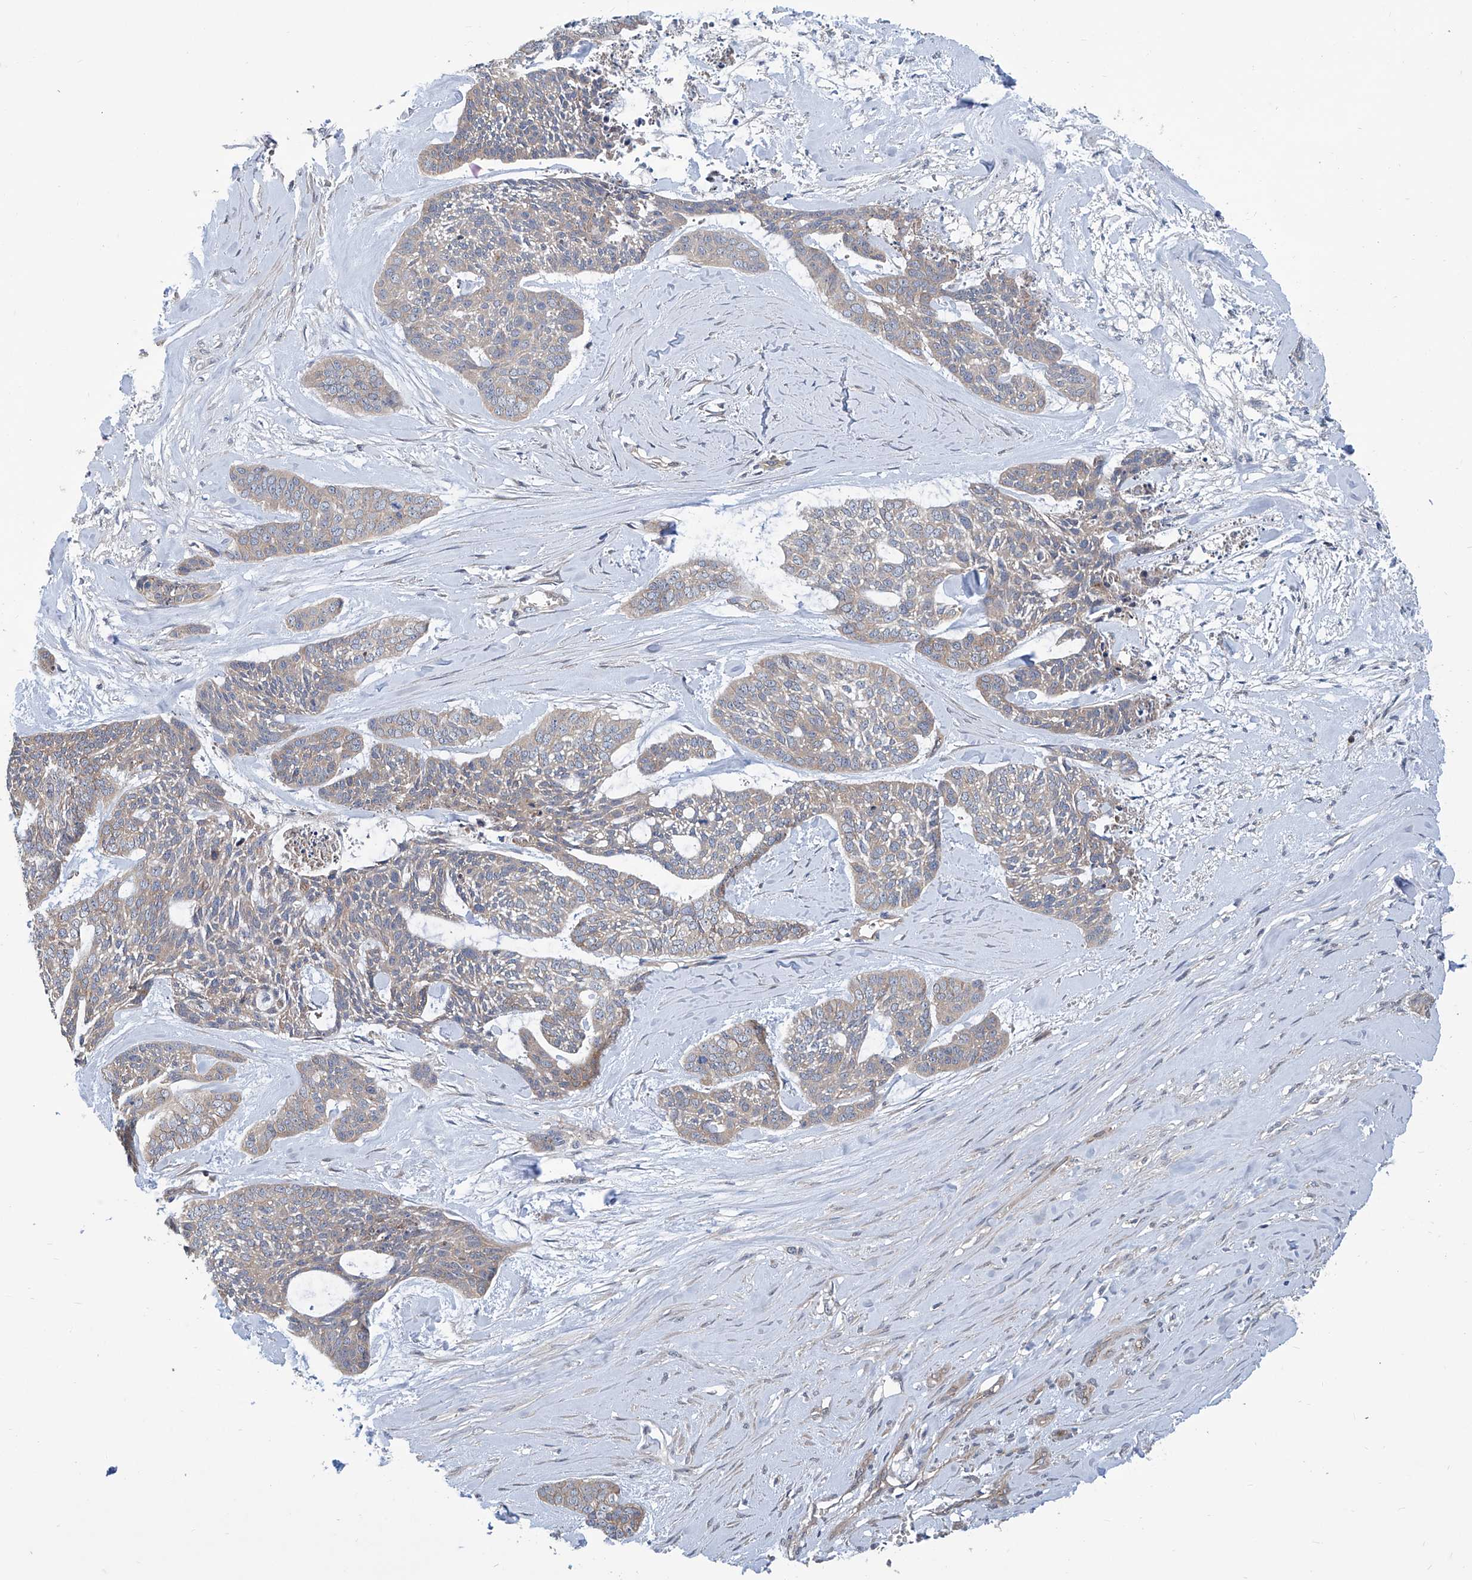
{"staining": {"intensity": "weak", "quantity": "<25%", "location": "cytoplasmic/membranous"}, "tissue": "skin cancer", "cell_type": "Tumor cells", "image_type": "cancer", "snomed": [{"axis": "morphology", "description": "Basal cell carcinoma"}, {"axis": "topography", "description": "Skin"}], "caption": "Immunohistochemistry (IHC) of skin cancer exhibits no expression in tumor cells. Nuclei are stained in blue.", "gene": "EIF2D", "patient": {"sex": "female", "age": 64}}